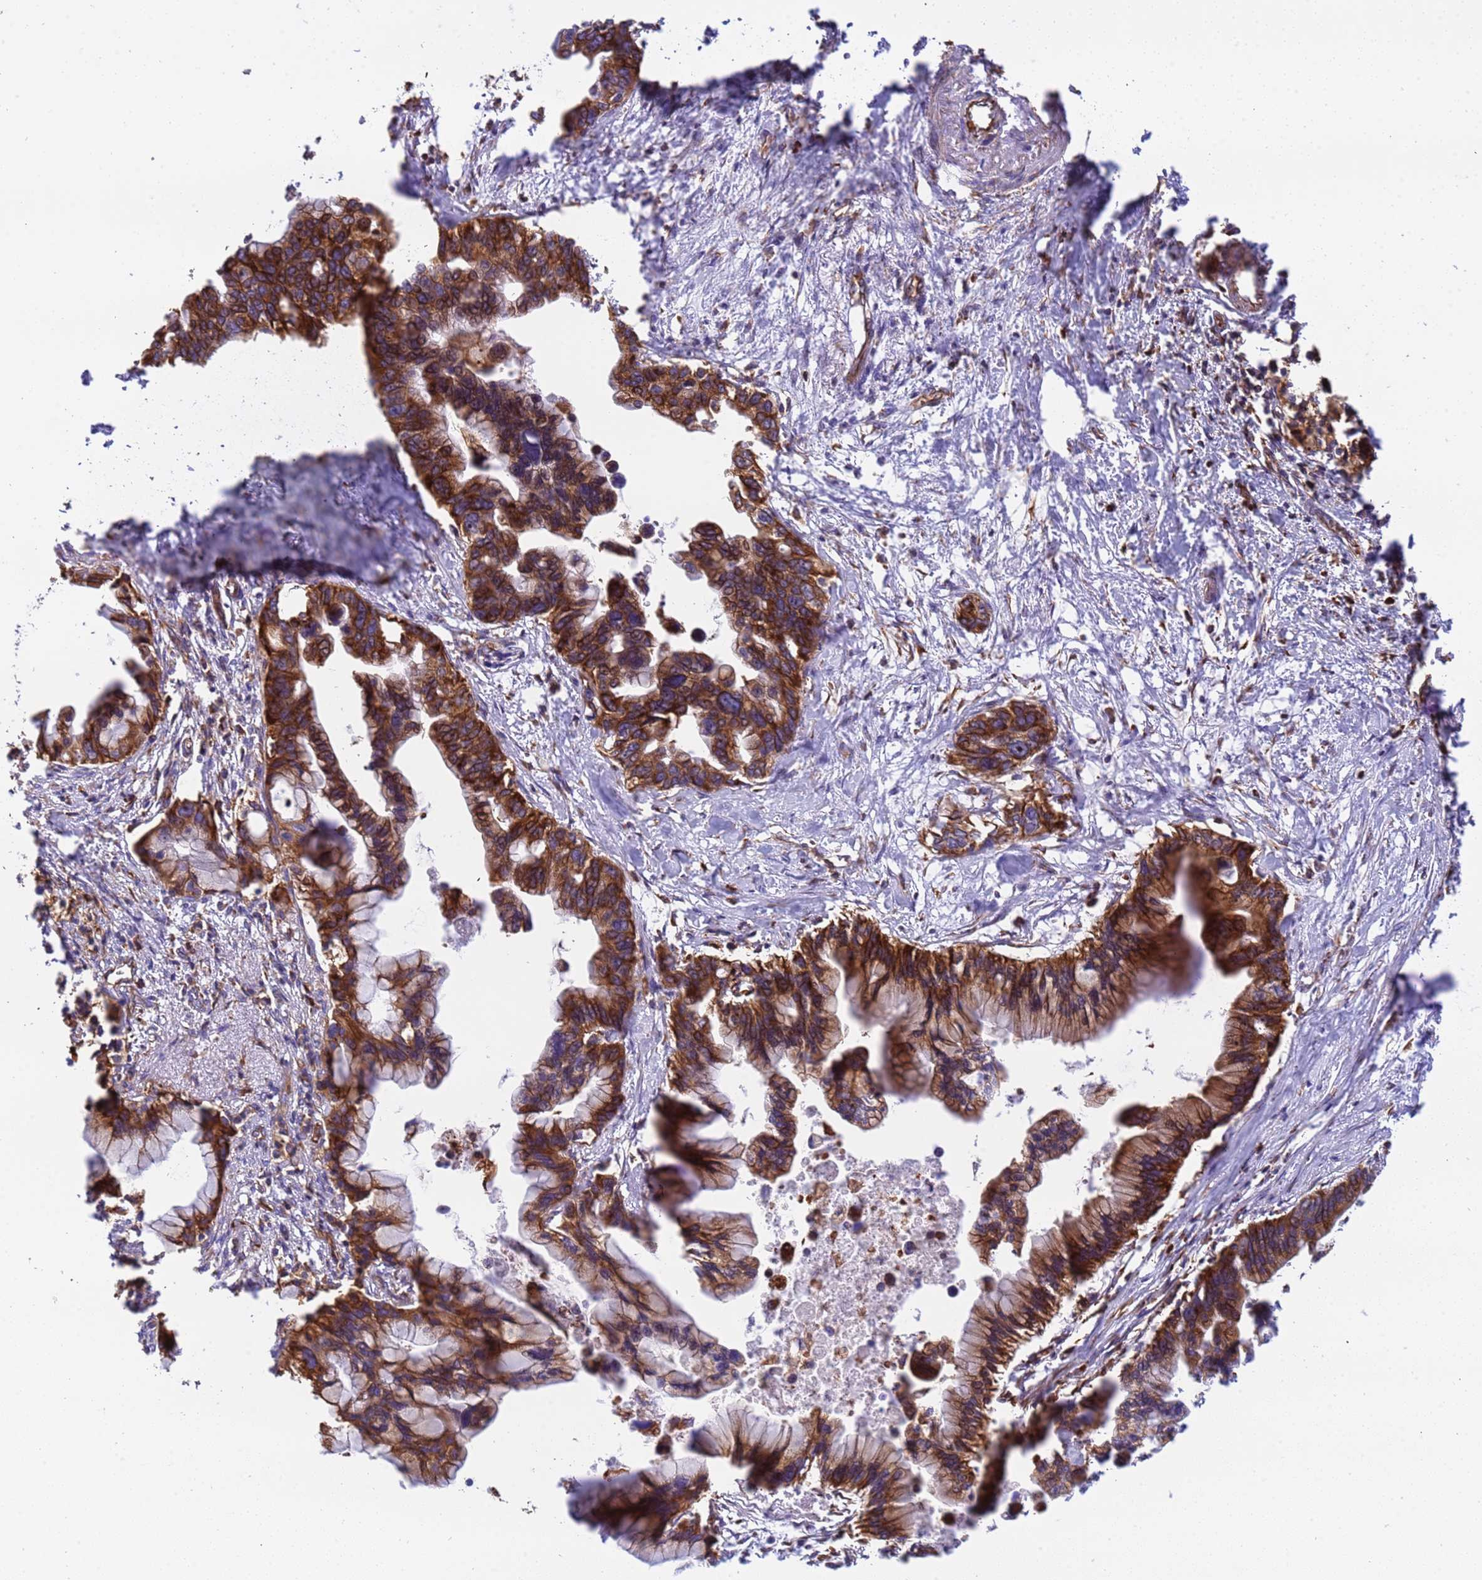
{"staining": {"intensity": "strong", "quantity": ">75%", "location": "cytoplasmic/membranous,nuclear"}, "tissue": "pancreatic cancer", "cell_type": "Tumor cells", "image_type": "cancer", "snomed": [{"axis": "morphology", "description": "Adenocarcinoma, NOS"}, {"axis": "topography", "description": "Pancreas"}], "caption": "Adenocarcinoma (pancreatic) stained with IHC exhibits strong cytoplasmic/membranous and nuclear positivity in about >75% of tumor cells.", "gene": "RPL36", "patient": {"sex": "female", "age": 83}}